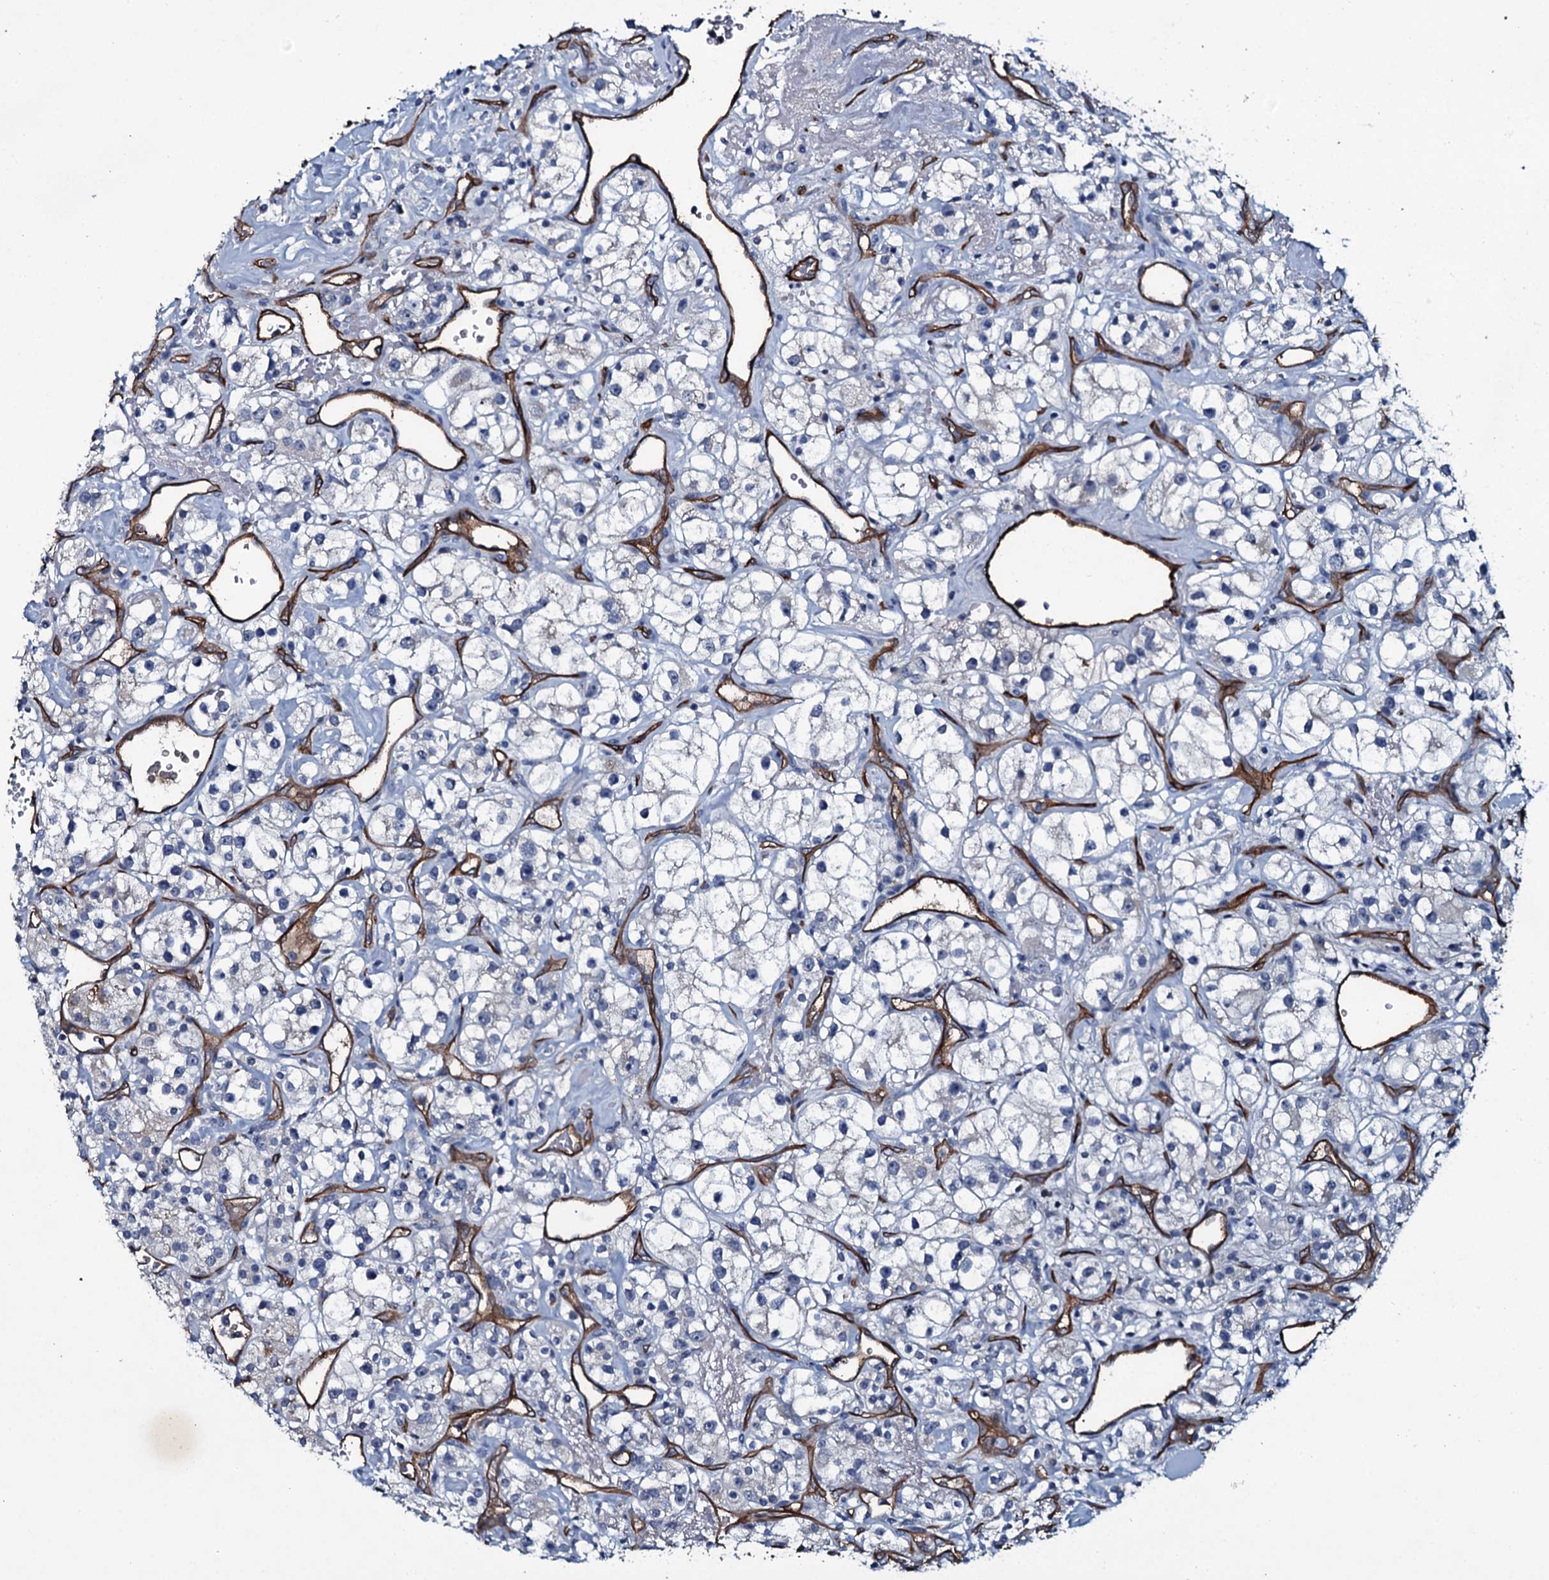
{"staining": {"intensity": "negative", "quantity": "none", "location": "none"}, "tissue": "renal cancer", "cell_type": "Tumor cells", "image_type": "cancer", "snomed": [{"axis": "morphology", "description": "Adenocarcinoma, NOS"}, {"axis": "topography", "description": "Kidney"}], "caption": "Renal cancer (adenocarcinoma) was stained to show a protein in brown. There is no significant expression in tumor cells.", "gene": "CLEC14A", "patient": {"sex": "male", "age": 77}}